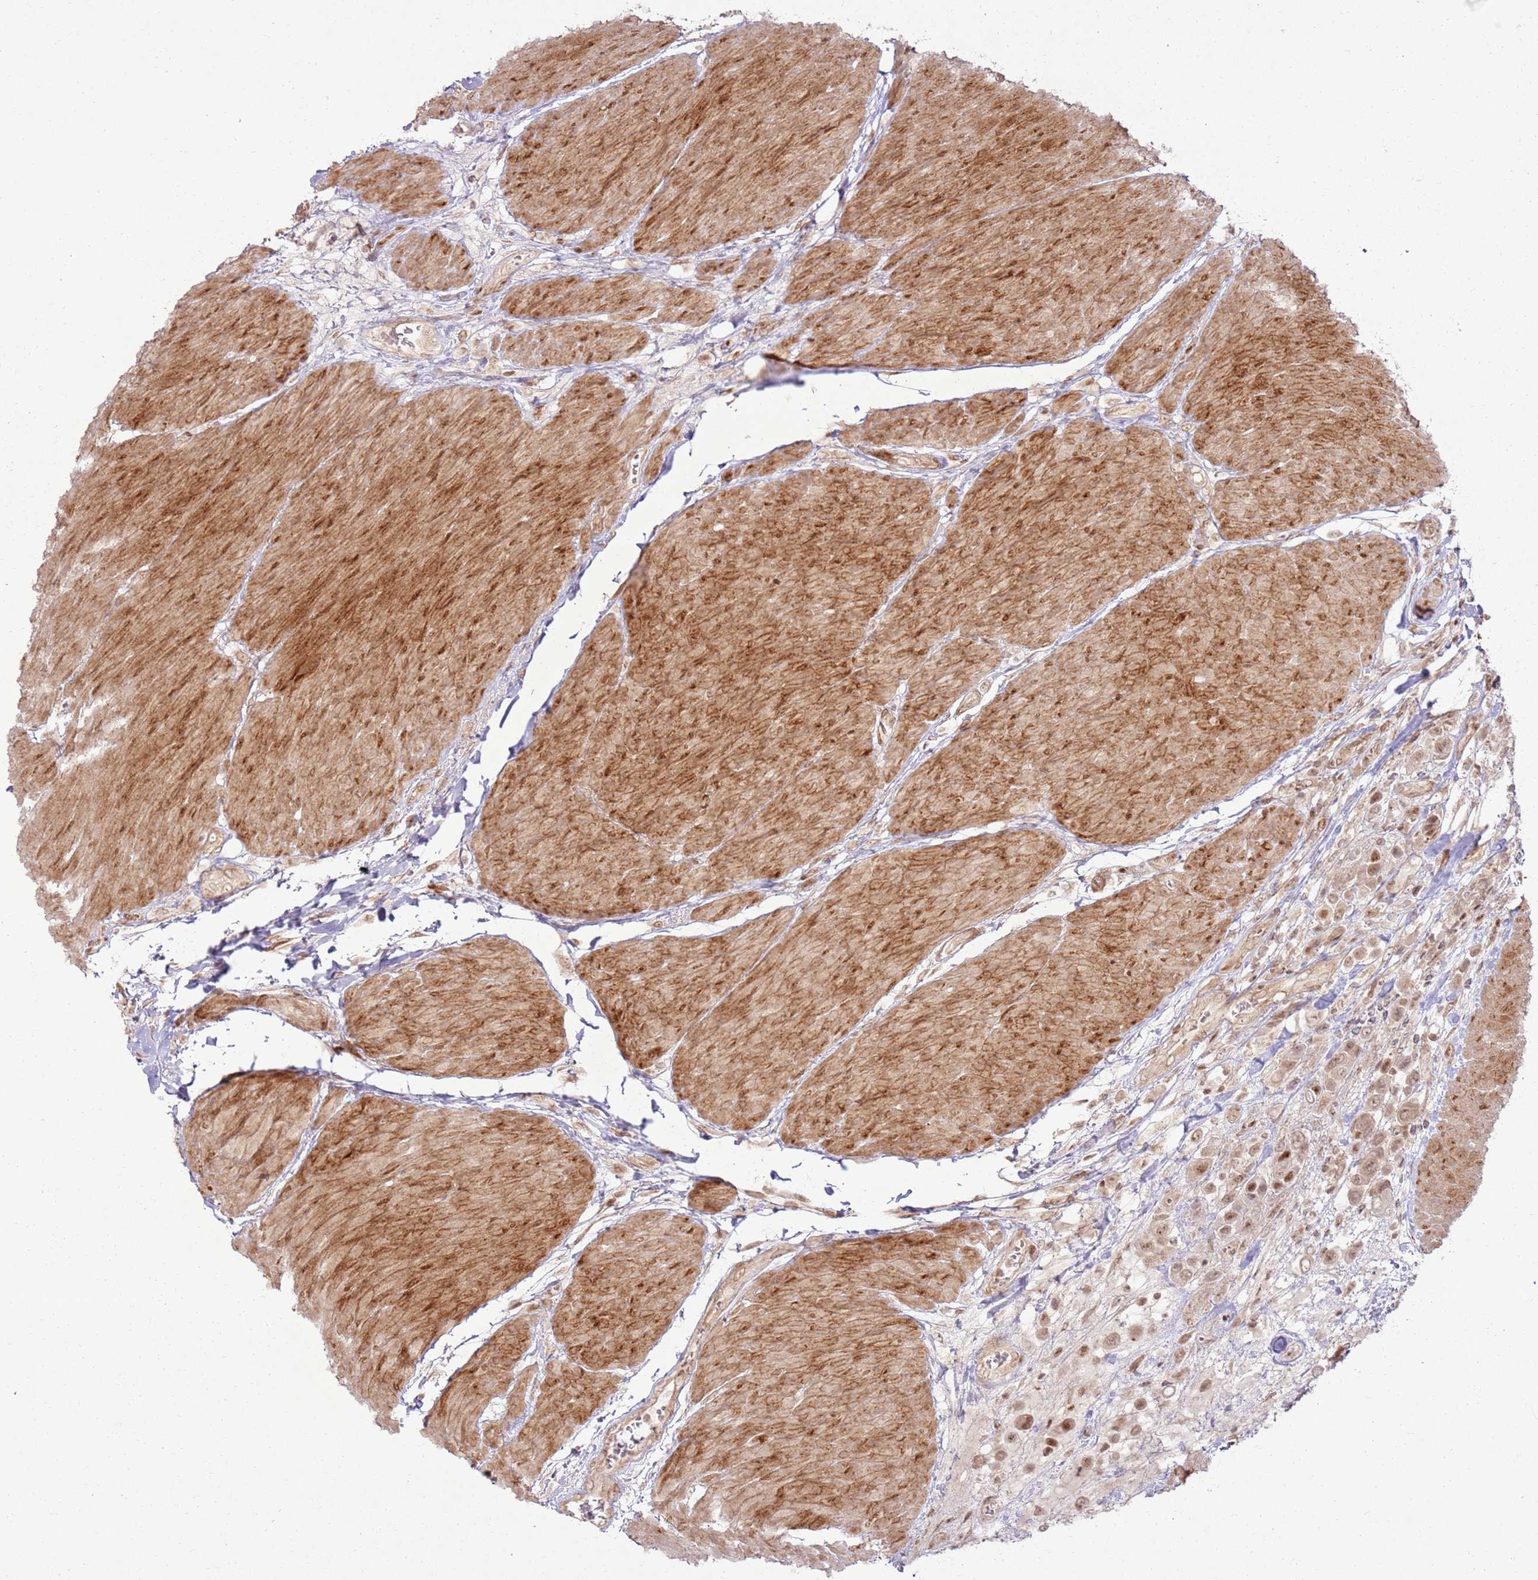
{"staining": {"intensity": "moderate", "quantity": ">75%", "location": "nuclear"}, "tissue": "urothelial cancer", "cell_type": "Tumor cells", "image_type": "cancer", "snomed": [{"axis": "morphology", "description": "Urothelial carcinoma, High grade"}, {"axis": "topography", "description": "Urinary bladder"}], "caption": "A high-resolution histopathology image shows immunohistochemistry (IHC) staining of urothelial cancer, which reveals moderate nuclear staining in approximately >75% of tumor cells.", "gene": "KLHL36", "patient": {"sex": "male", "age": 50}}